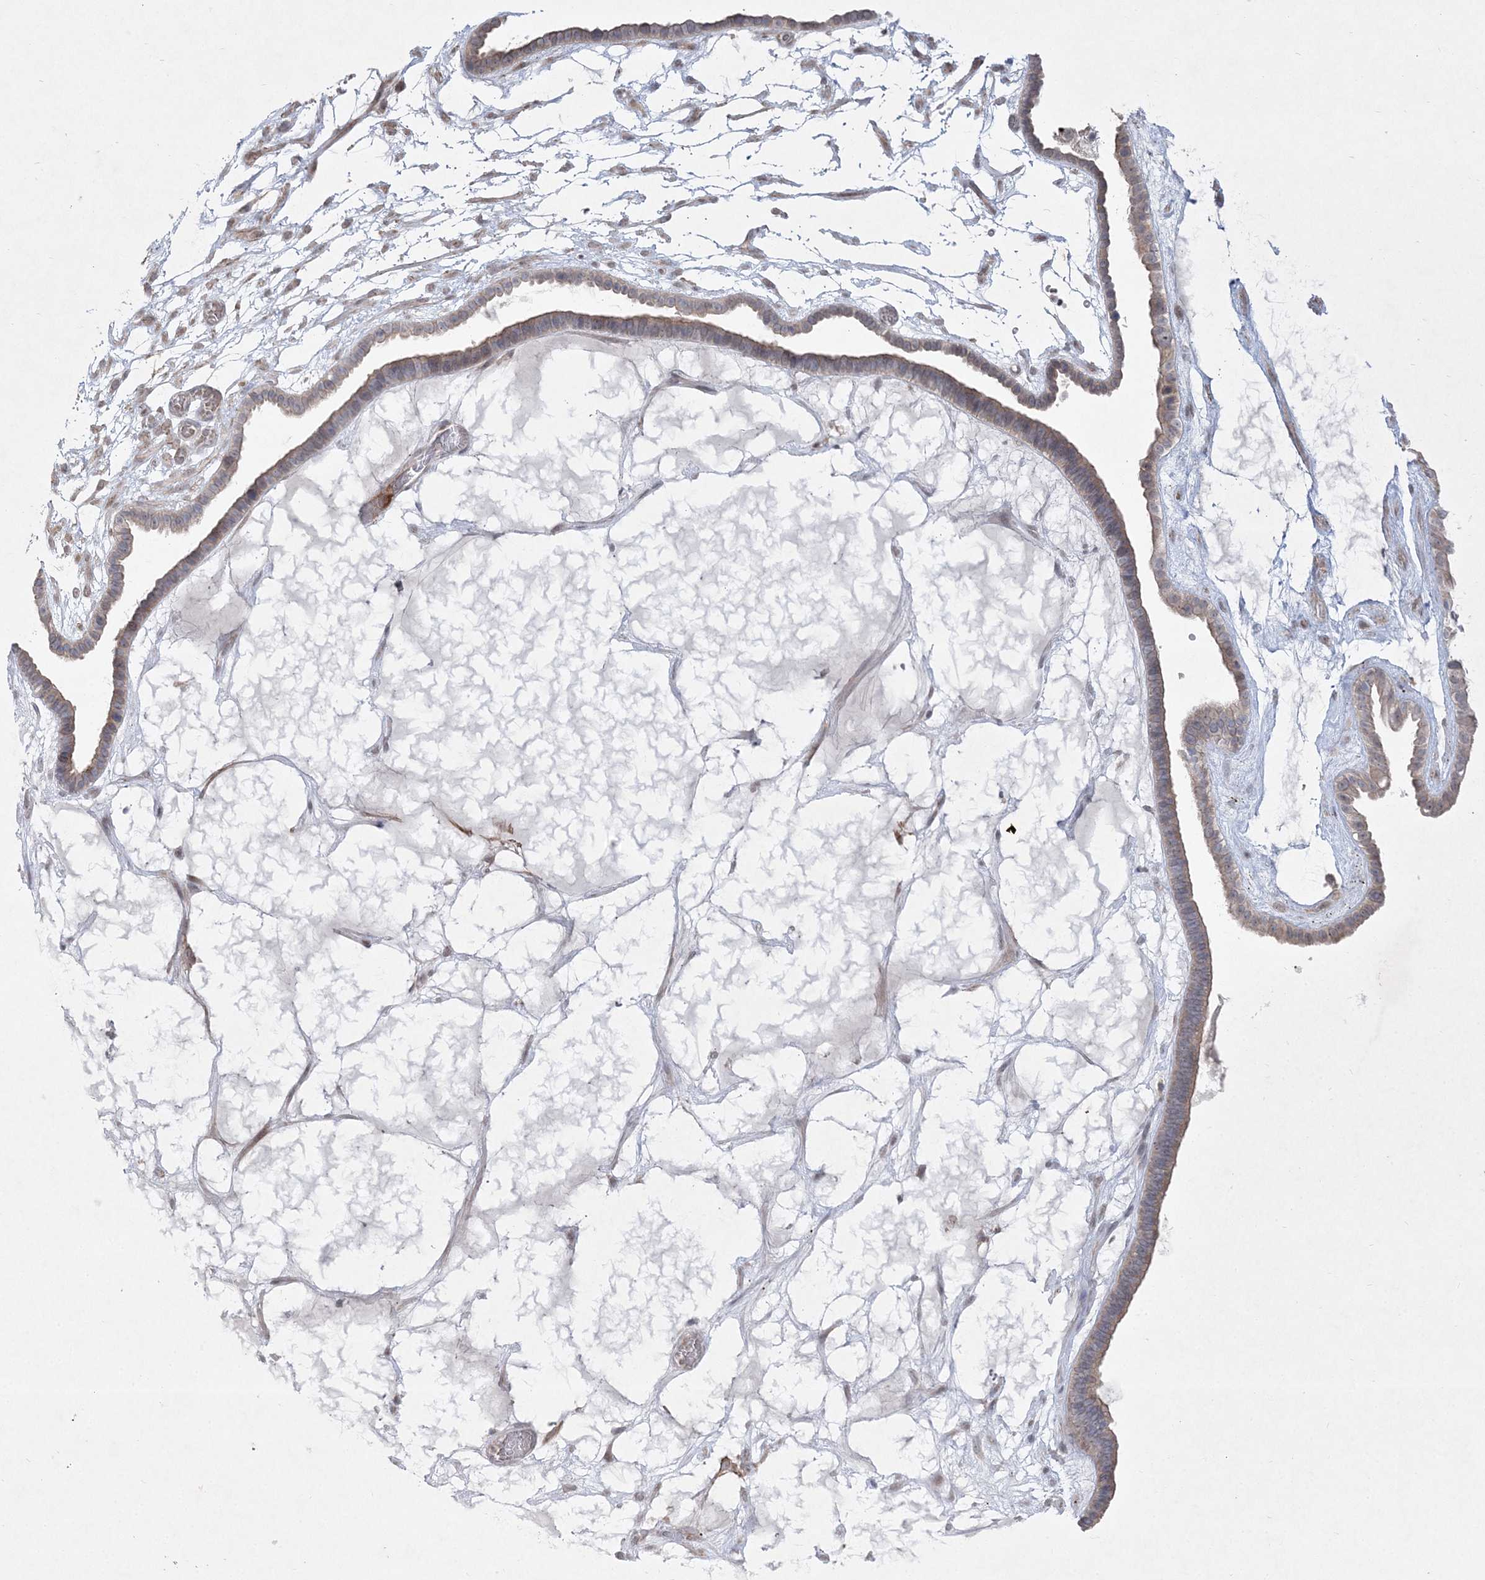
{"staining": {"intensity": "weak", "quantity": ">75%", "location": "cytoplasmic/membranous"}, "tissue": "ovarian cancer", "cell_type": "Tumor cells", "image_type": "cancer", "snomed": [{"axis": "morphology", "description": "Cystadenocarcinoma, serous, NOS"}, {"axis": "topography", "description": "Ovary"}], "caption": "Brown immunohistochemical staining in human ovarian cancer (serous cystadenocarcinoma) demonstrates weak cytoplasmic/membranous expression in approximately >75% of tumor cells.", "gene": "CLNK", "patient": {"sex": "female", "age": 56}}